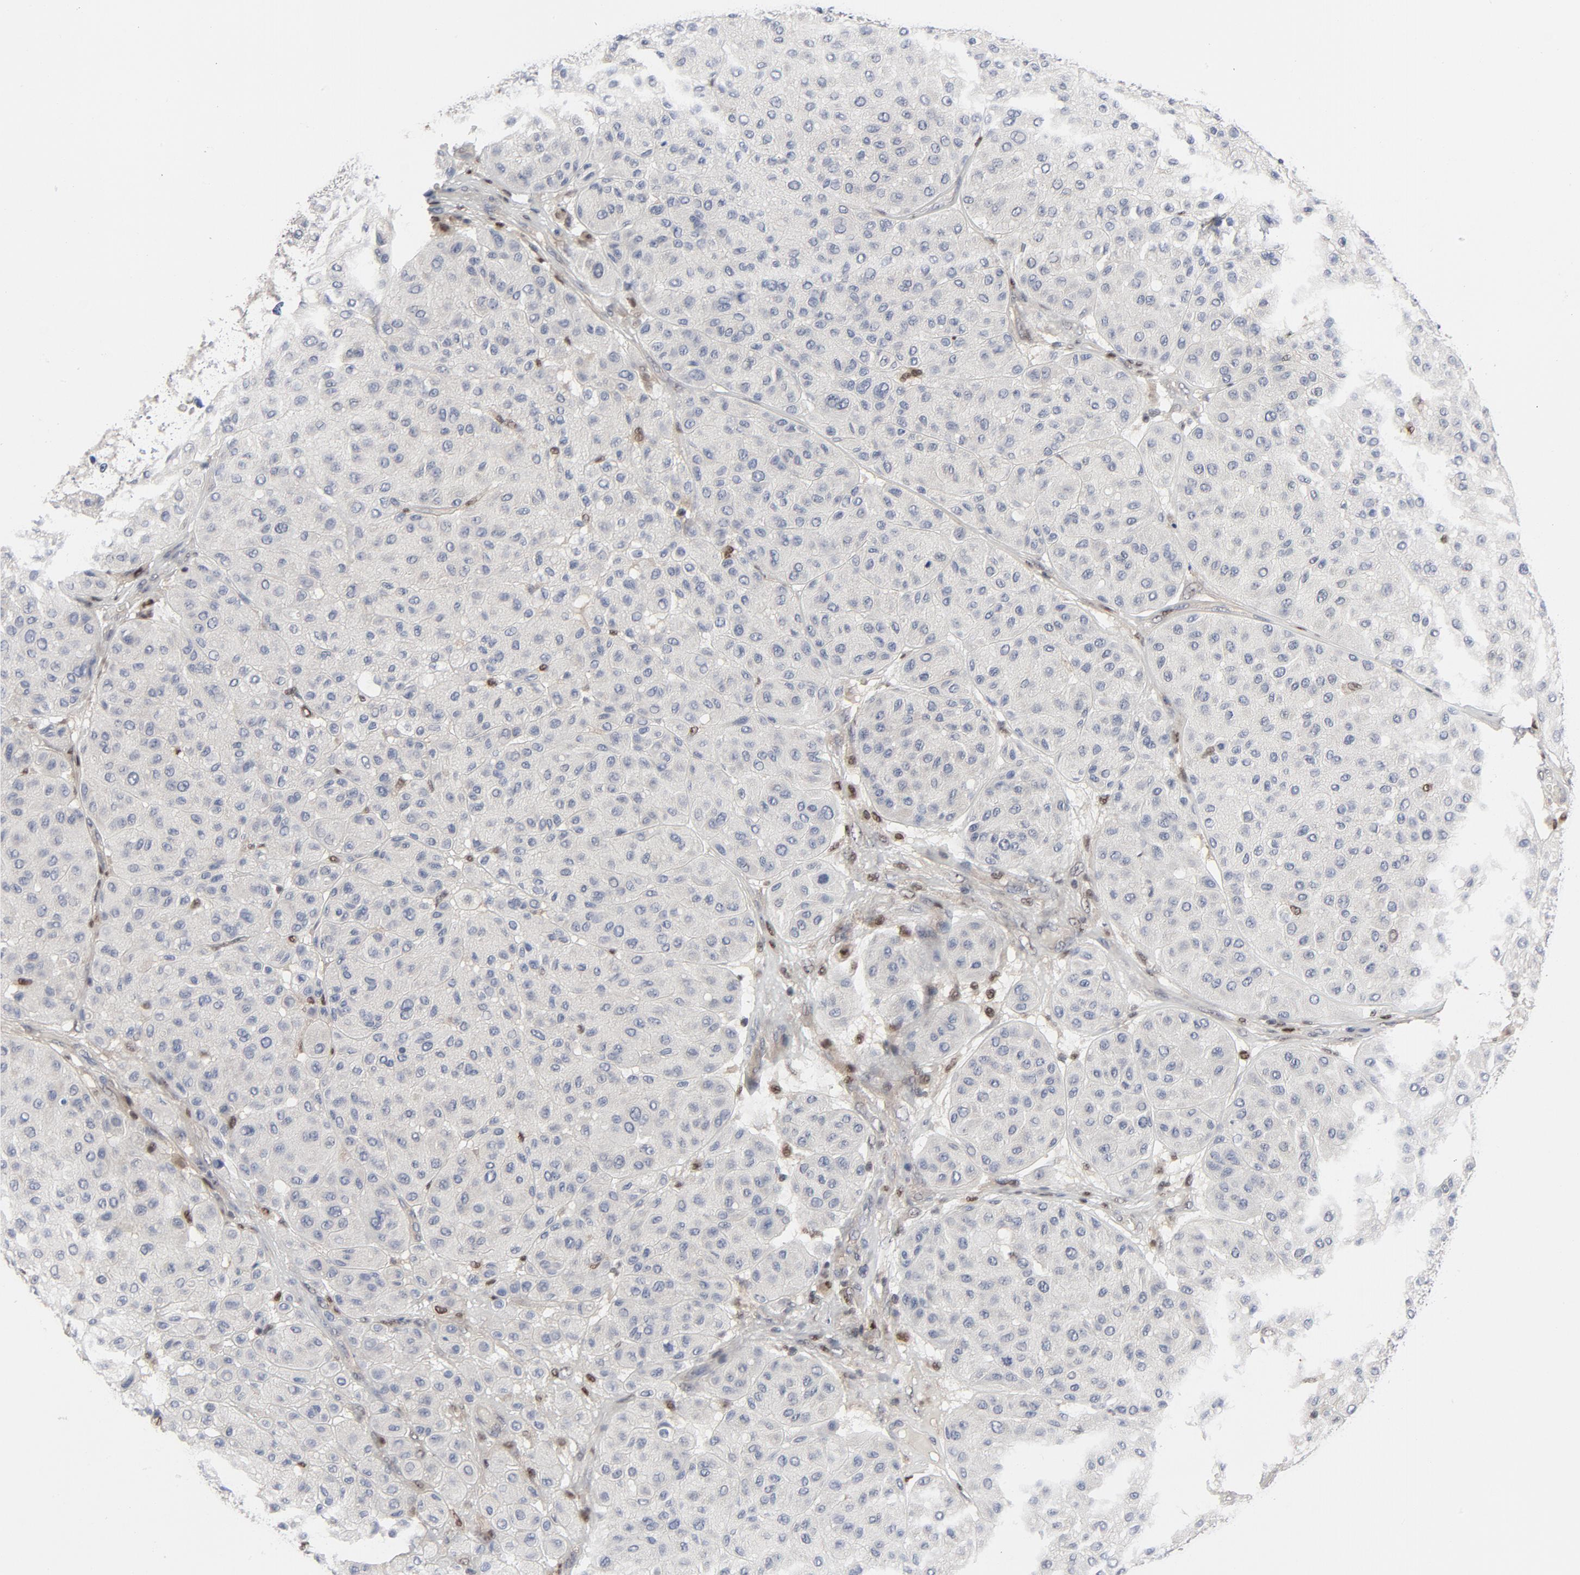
{"staining": {"intensity": "negative", "quantity": "none", "location": "none"}, "tissue": "melanoma", "cell_type": "Tumor cells", "image_type": "cancer", "snomed": [{"axis": "morphology", "description": "Normal tissue, NOS"}, {"axis": "morphology", "description": "Malignant melanoma, Metastatic site"}, {"axis": "topography", "description": "Skin"}], "caption": "IHC photomicrograph of neoplastic tissue: human melanoma stained with DAB displays no significant protein expression in tumor cells.", "gene": "NFKB1", "patient": {"sex": "male", "age": 41}}